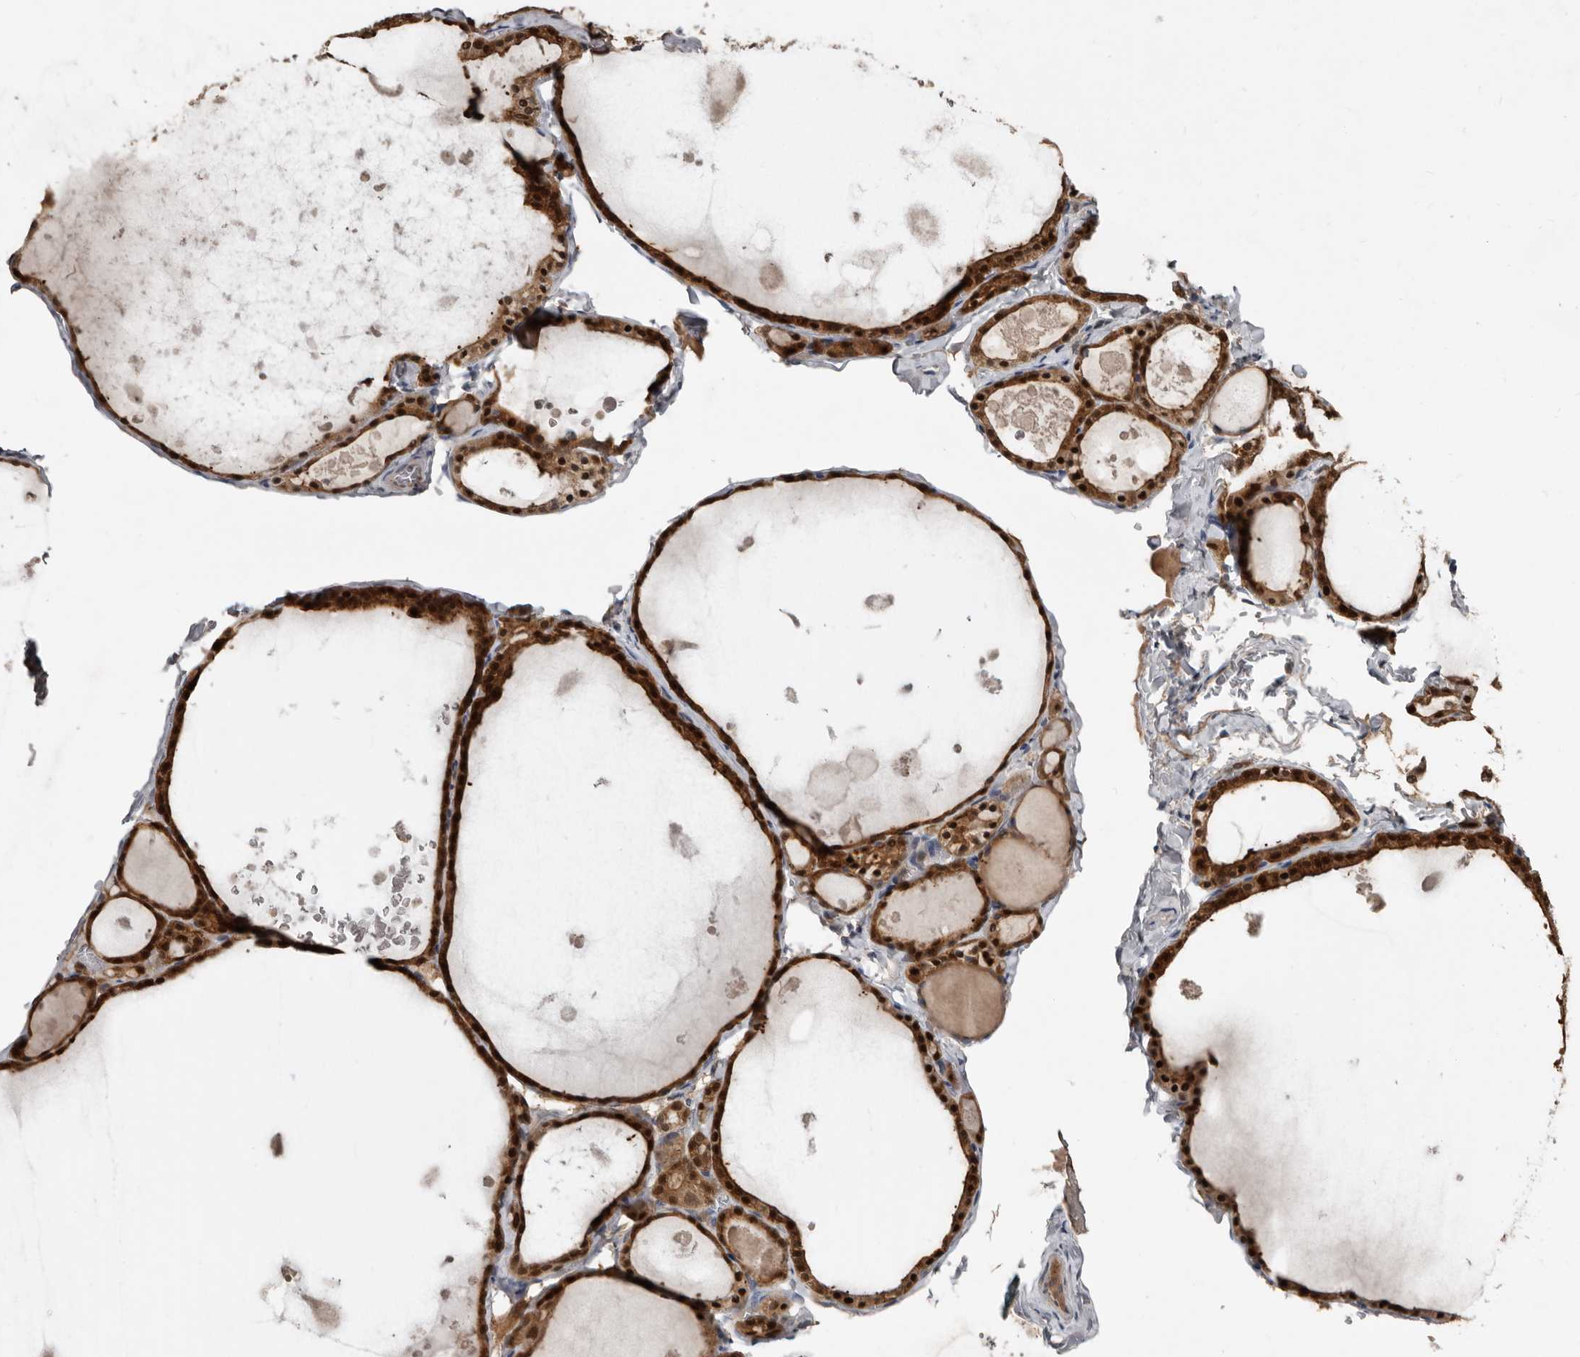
{"staining": {"intensity": "strong", "quantity": ">75%", "location": "cytoplasmic/membranous,nuclear"}, "tissue": "thyroid gland", "cell_type": "Glandular cells", "image_type": "normal", "snomed": [{"axis": "morphology", "description": "Normal tissue, NOS"}, {"axis": "topography", "description": "Thyroid gland"}], "caption": "A brown stain shows strong cytoplasmic/membranous,nuclear expression of a protein in glandular cells of unremarkable human thyroid gland. (Stains: DAB in brown, nuclei in blue, Microscopy: brightfield microscopy at high magnification).", "gene": "RBKS", "patient": {"sex": "male", "age": 56}}